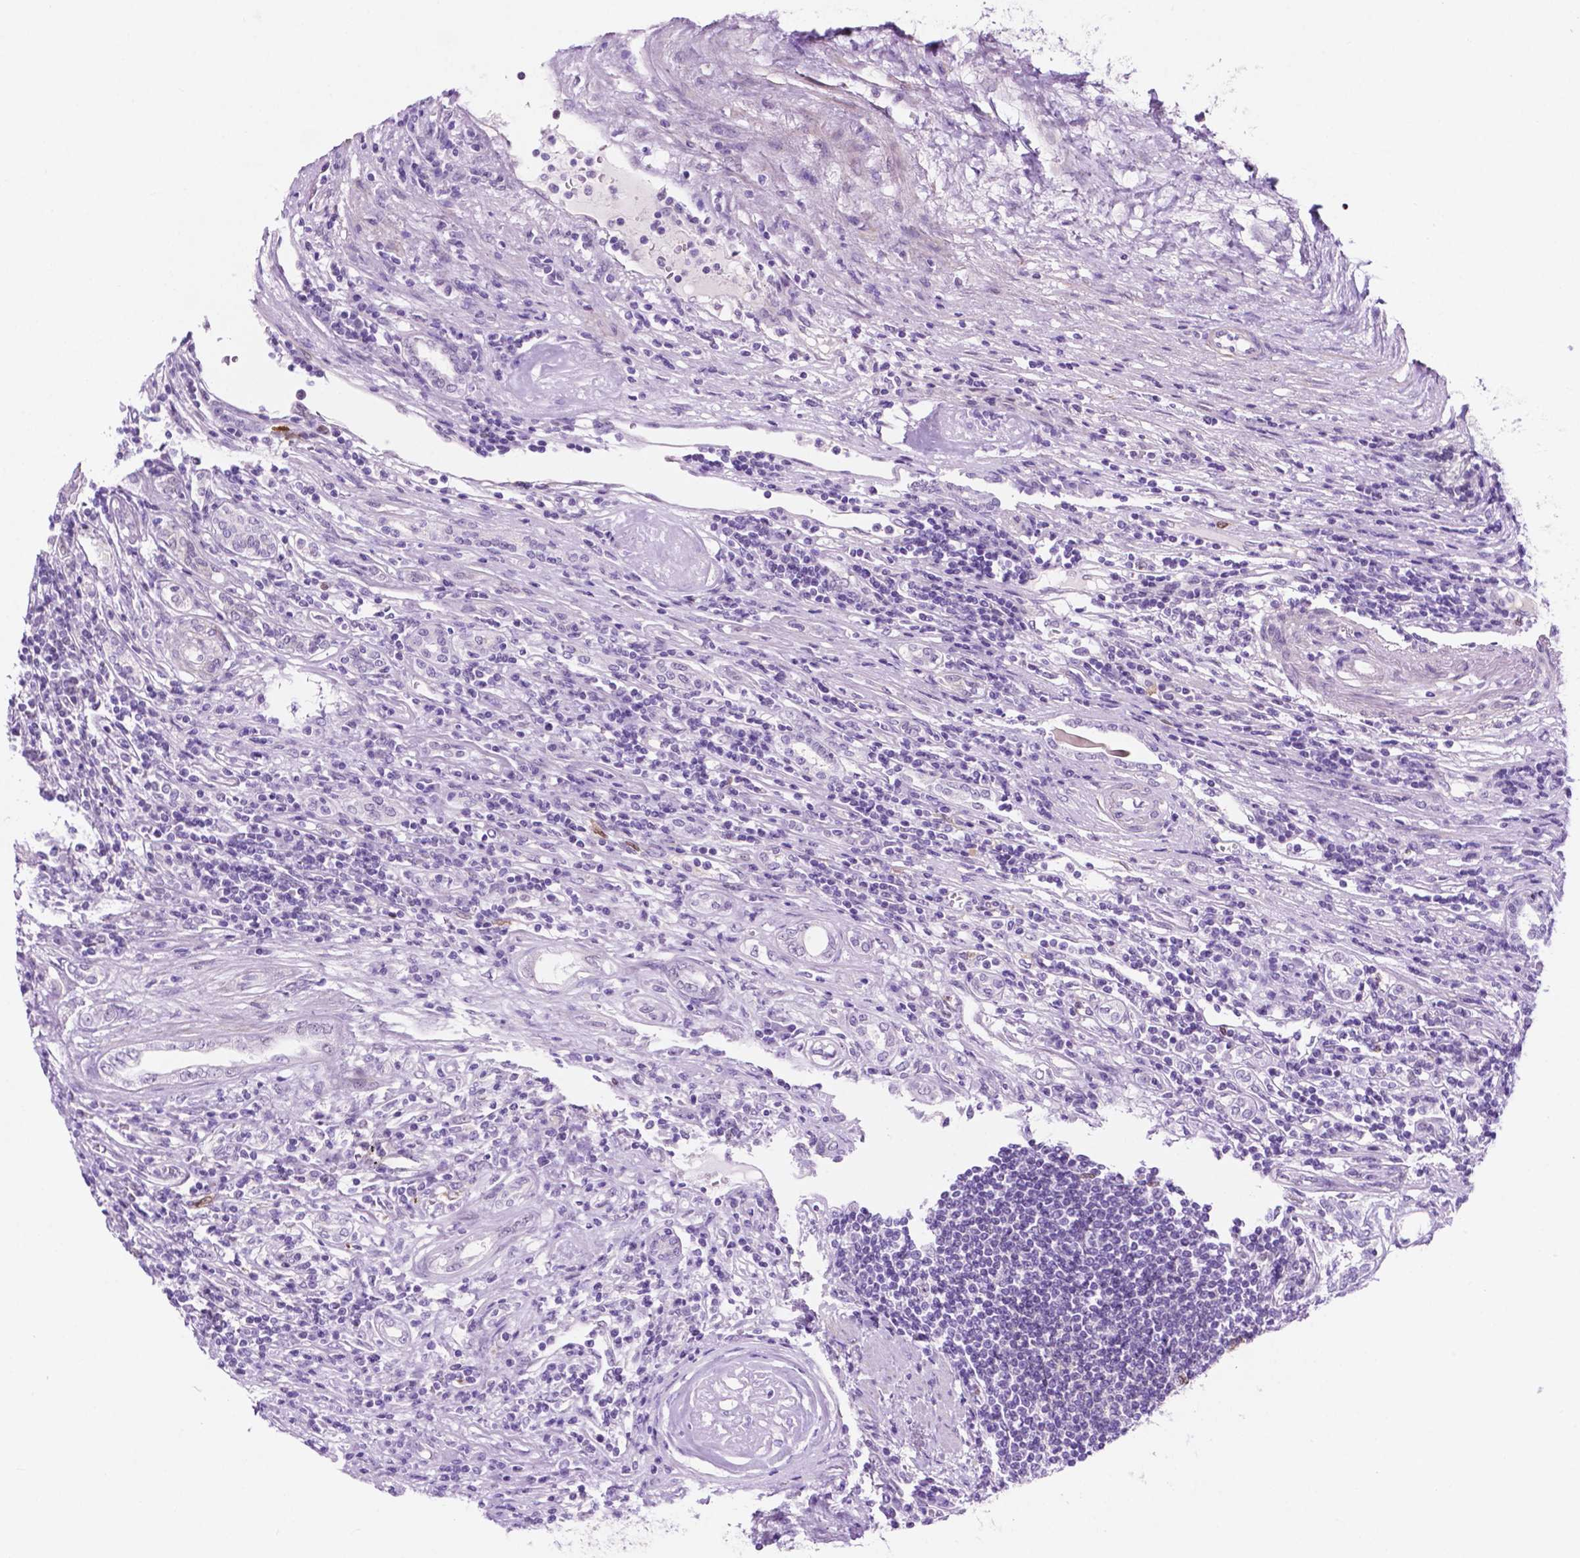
{"staining": {"intensity": "negative", "quantity": "none", "location": "none"}, "tissue": "renal cancer", "cell_type": "Tumor cells", "image_type": "cancer", "snomed": [{"axis": "morphology", "description": "Adenocarcinoma, NOS"}, {"axis": "topography", "description": "Kidney"}], "caption": "A high-resolution micrograph shows immunohistochemistry staining of renal cancer, which demonstrates no significant staining in tumor cells.", "gene": "ACY3", "patient": {"sex": "female", "age": 67}}